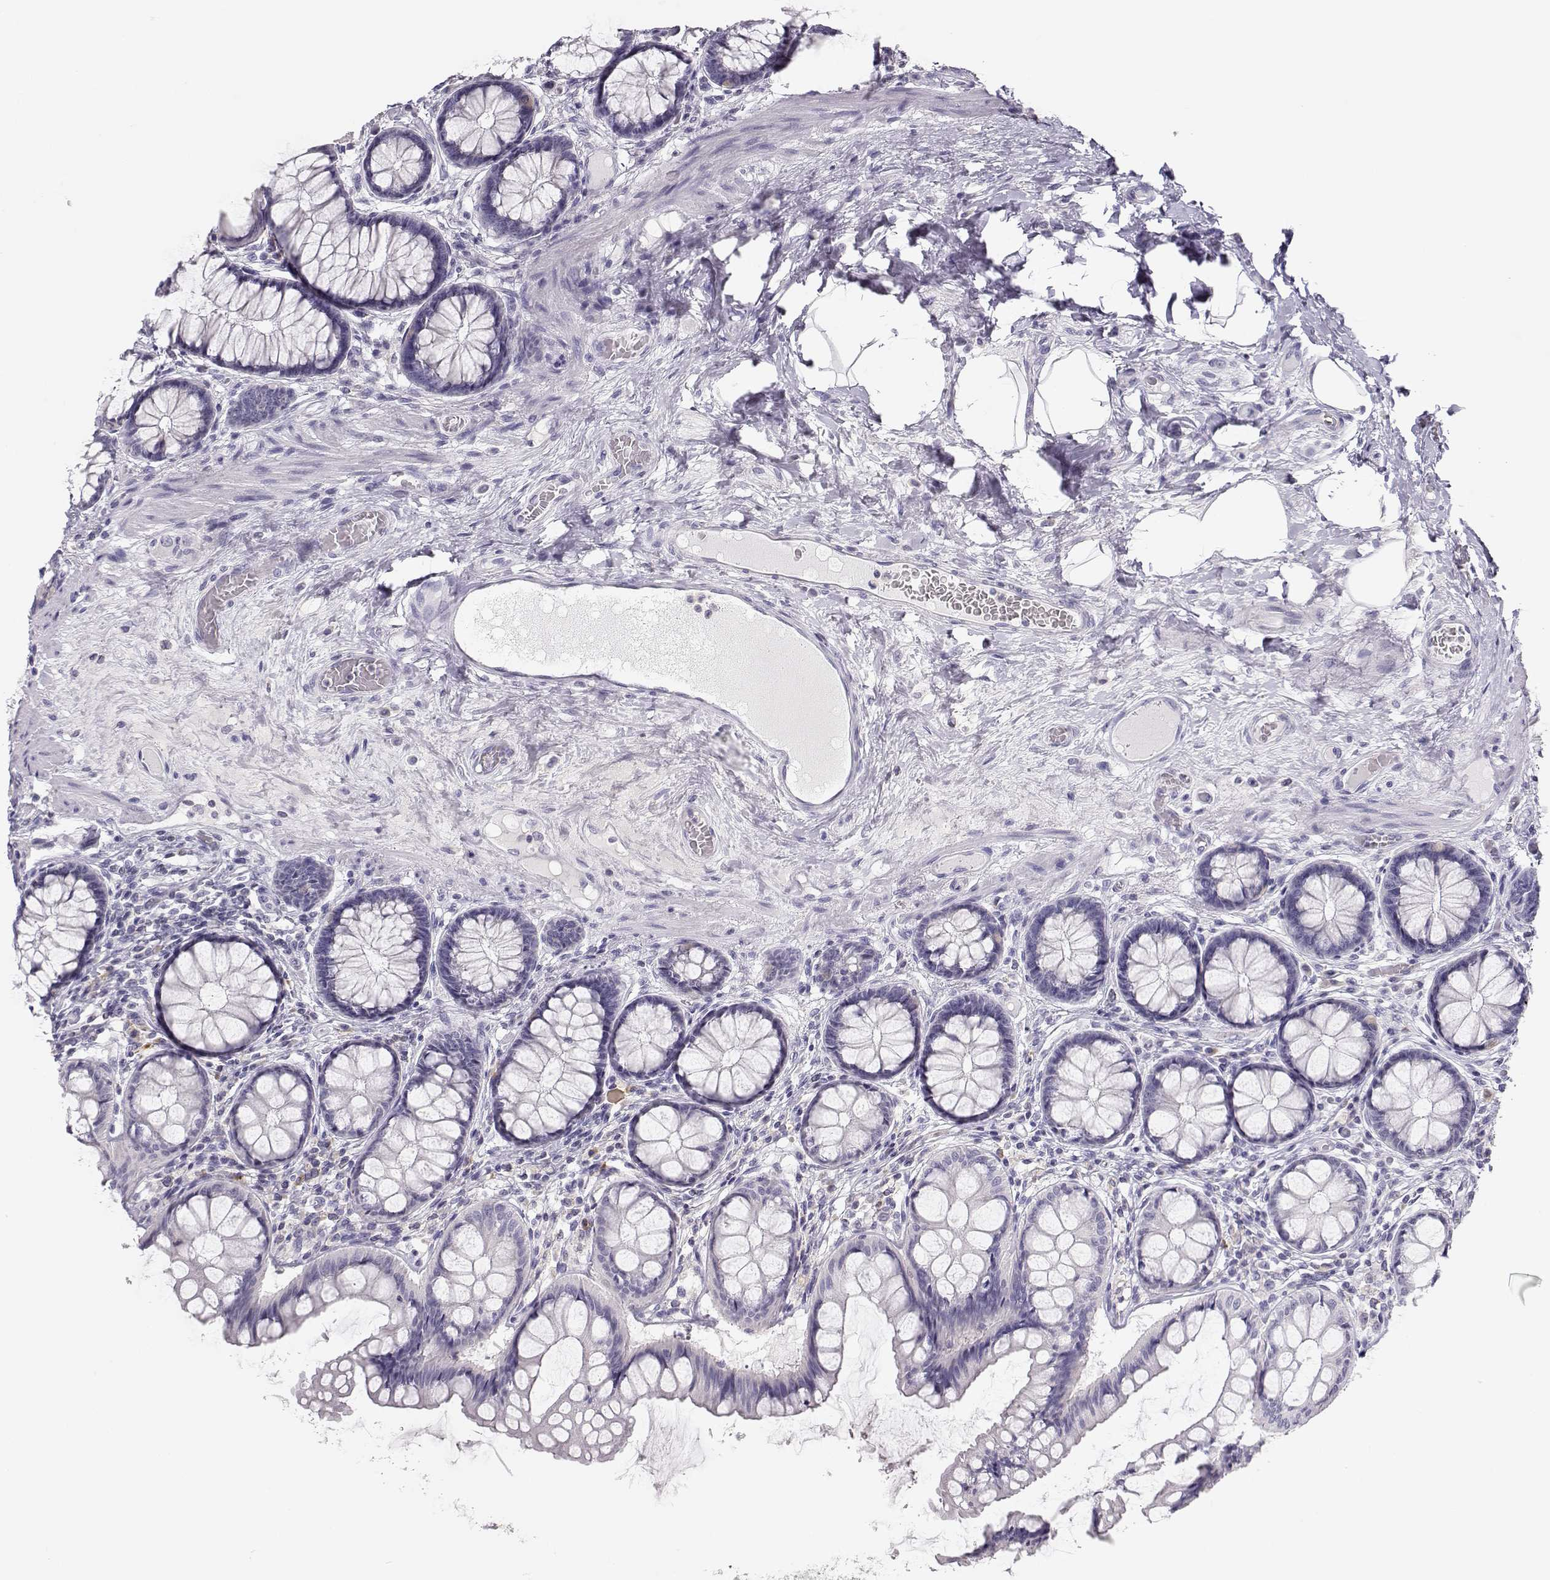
{"staining": {"intensity": "negative", "quantity": "none", "location": "none"}, "tissue": "colon", "cell_type": "Endothelial cells", "image_type": "normal", "snomed": [{"axis": "morphology", "description": "Normal tissue, NOS"}, {"axis": "topography", "description": "Colon"}], "caption": "Immunohistochemical staining of normal human colon displays no significant staining in endothelial cells. Brightfield microscopy of immunohistochemistry (IHC) stained with DAB (brown) and hematoxylin (blue), captured at high magnification.", "gene": "FAM166A", "patient": {"sex": "female", "age": 65}}